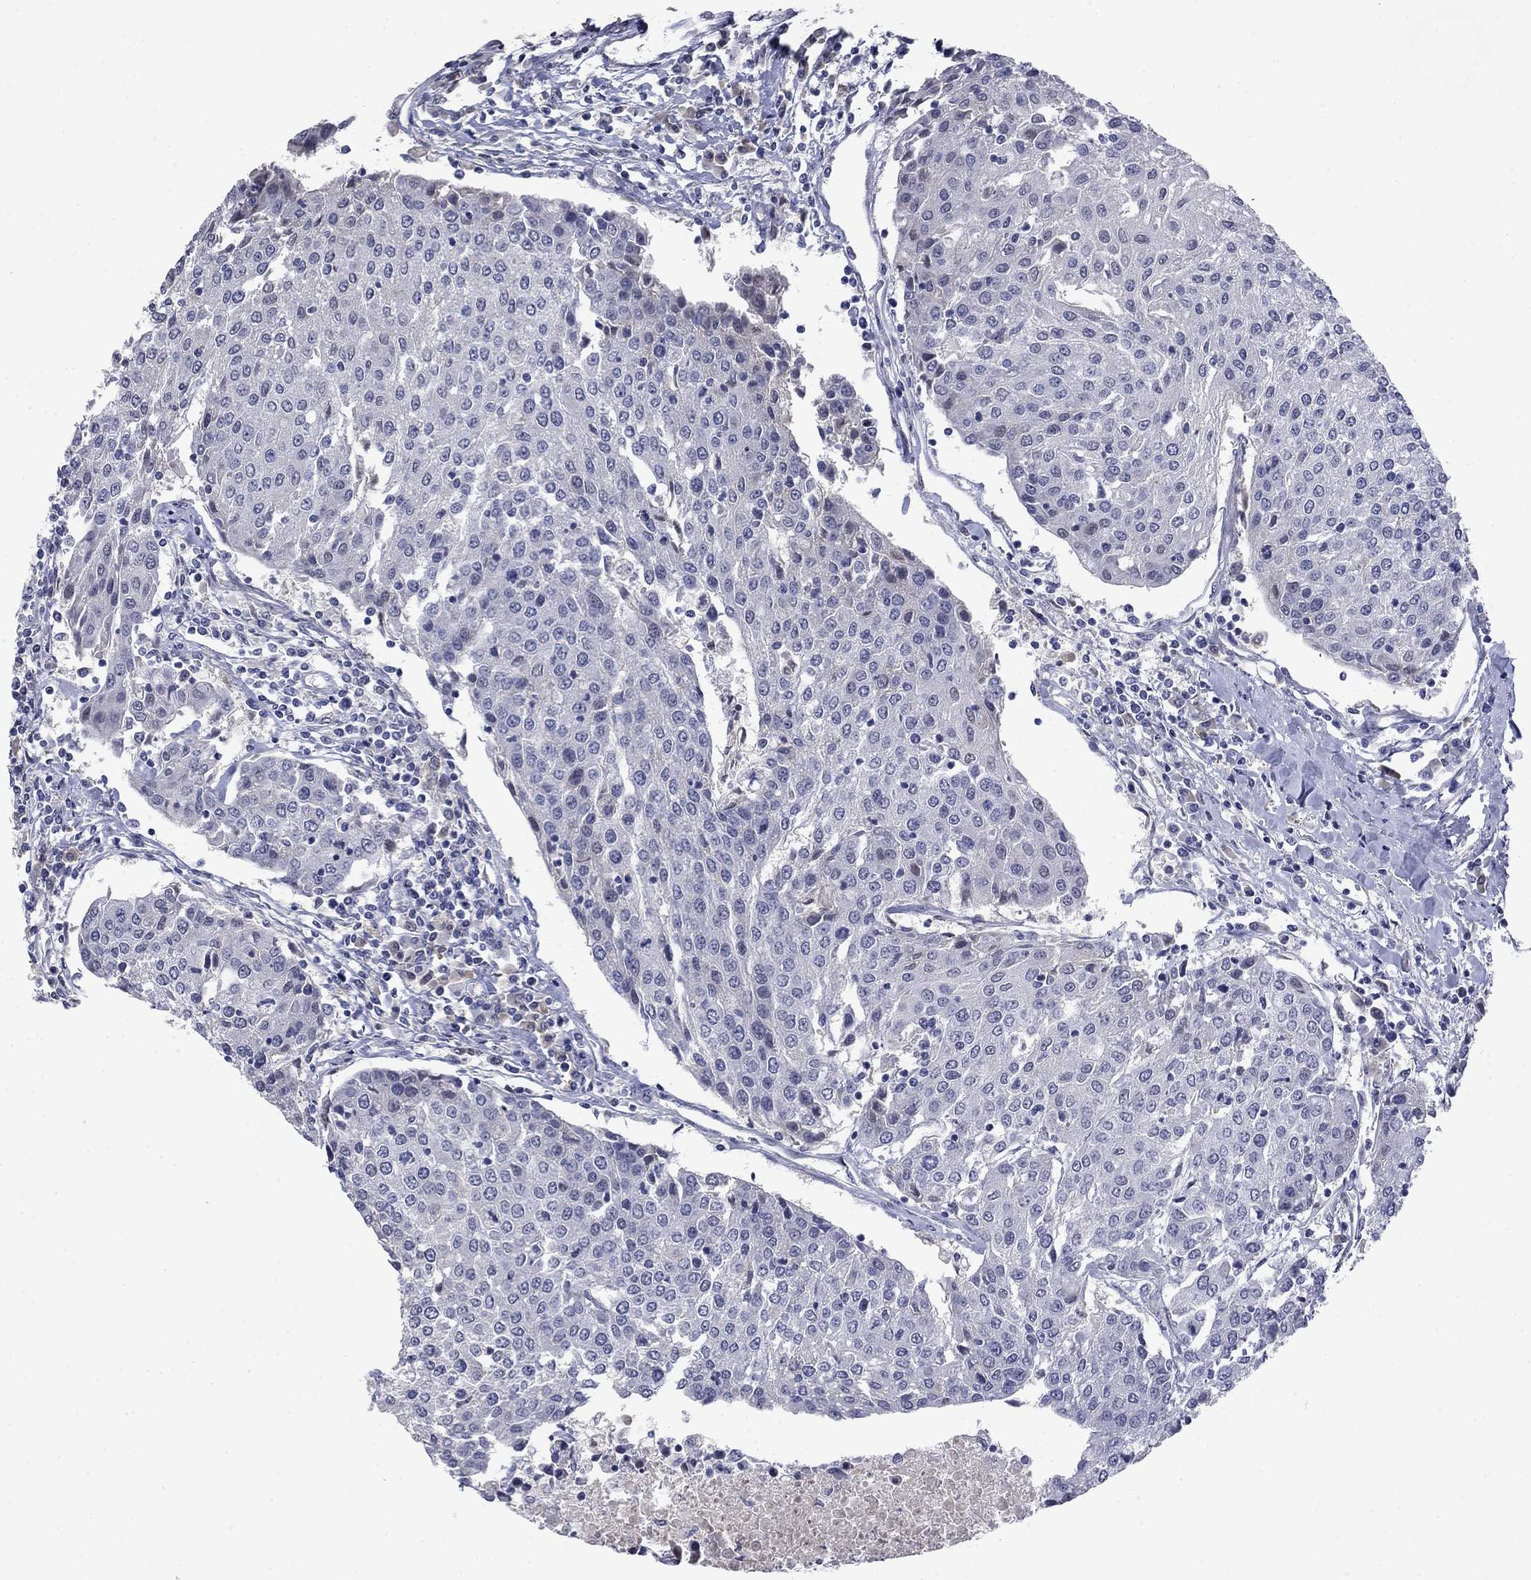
{"staining": {"intensity": "negative", "quantity": "none", "location": "none"}, "tissue": "urothelial cancer", "cell_type": "Tumor cells", "image_type": "cancer", "snomed": [{"axis": "morphology", "description": "Urothelial carcinoma, High grade"}, {"axis": "topography", "description": "Urinary bladder"}], "caption": "Tumor cells are negative for protein expression in human urothelial carcinoma (high-grade). (Immunohistochemistry, brightfield microscopy, high magnification).", "gene": "SLC51A", "patient": {"sex": "female", "age": 85}}